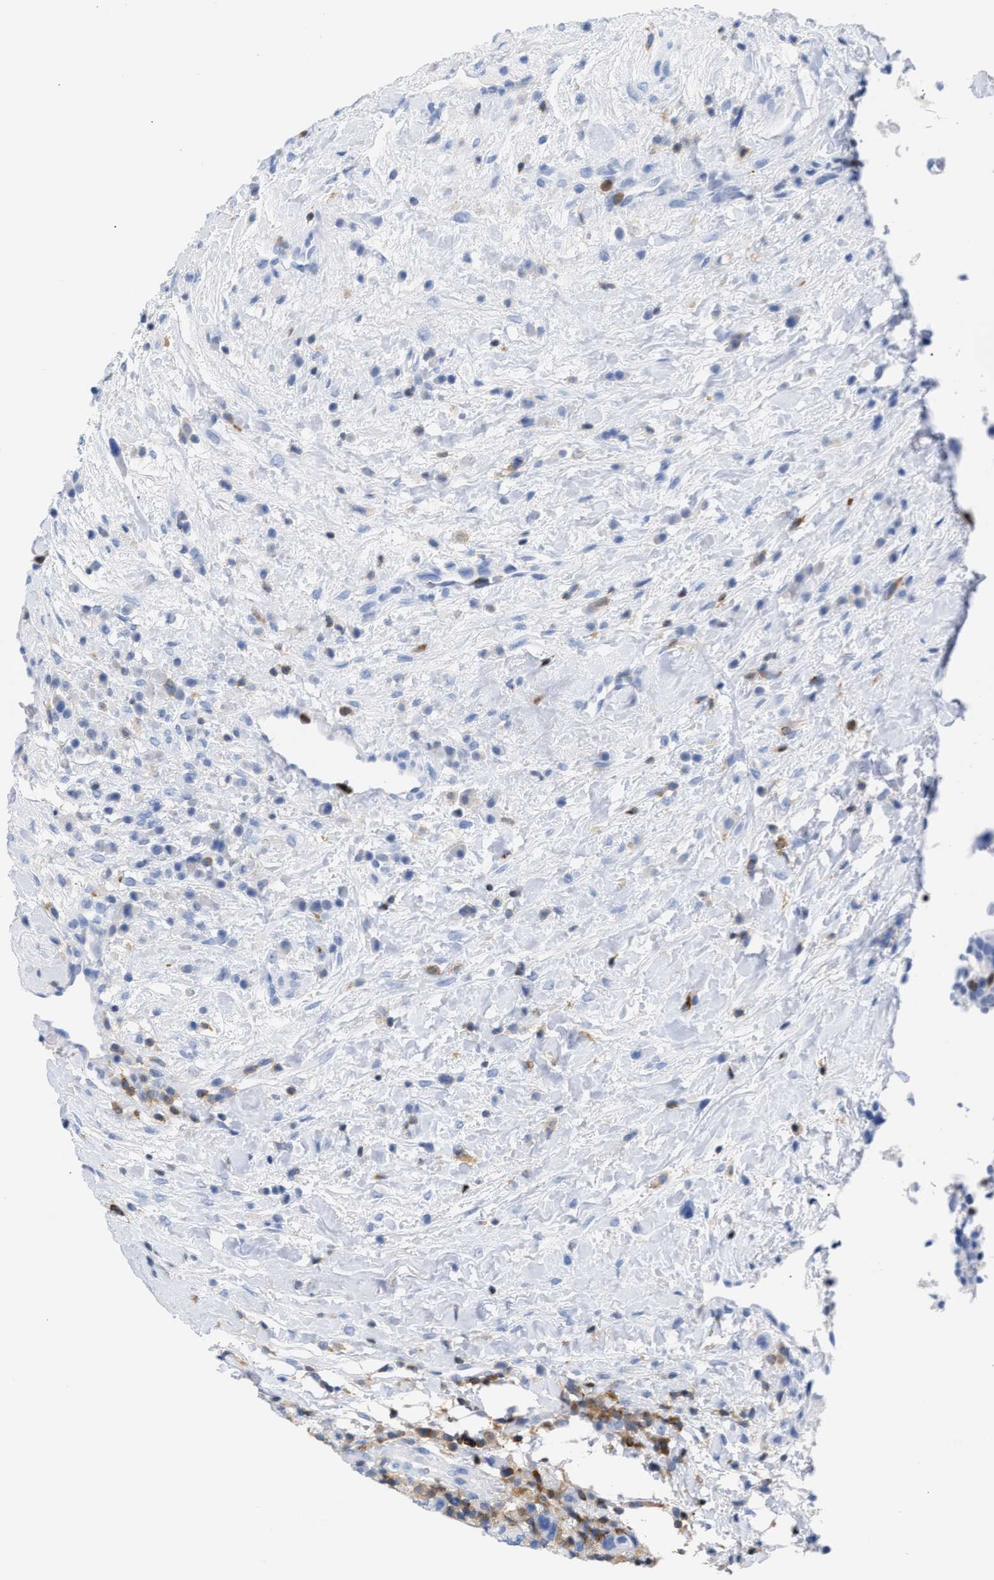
{"staining": {"intensity": "negative", "quantity": "none", "location": "none"}, "tissue": "breast cancer", "cell_type": "Tumor cells", "image_type": "cancer", "snomed": [{"axis": "morphology", "description": "Duct carcinoma"}, {"axis": "topography", "description": "Breast"}], "caption": "Immunohistochemistry photomicrograph of human breast cancer (infiltrating ductal carcinoma) stained for a protein (brown), which reveals no positivity in tumor cells.", "gene": "LCP1", "patient": {"sex": "female", "age": 37}}